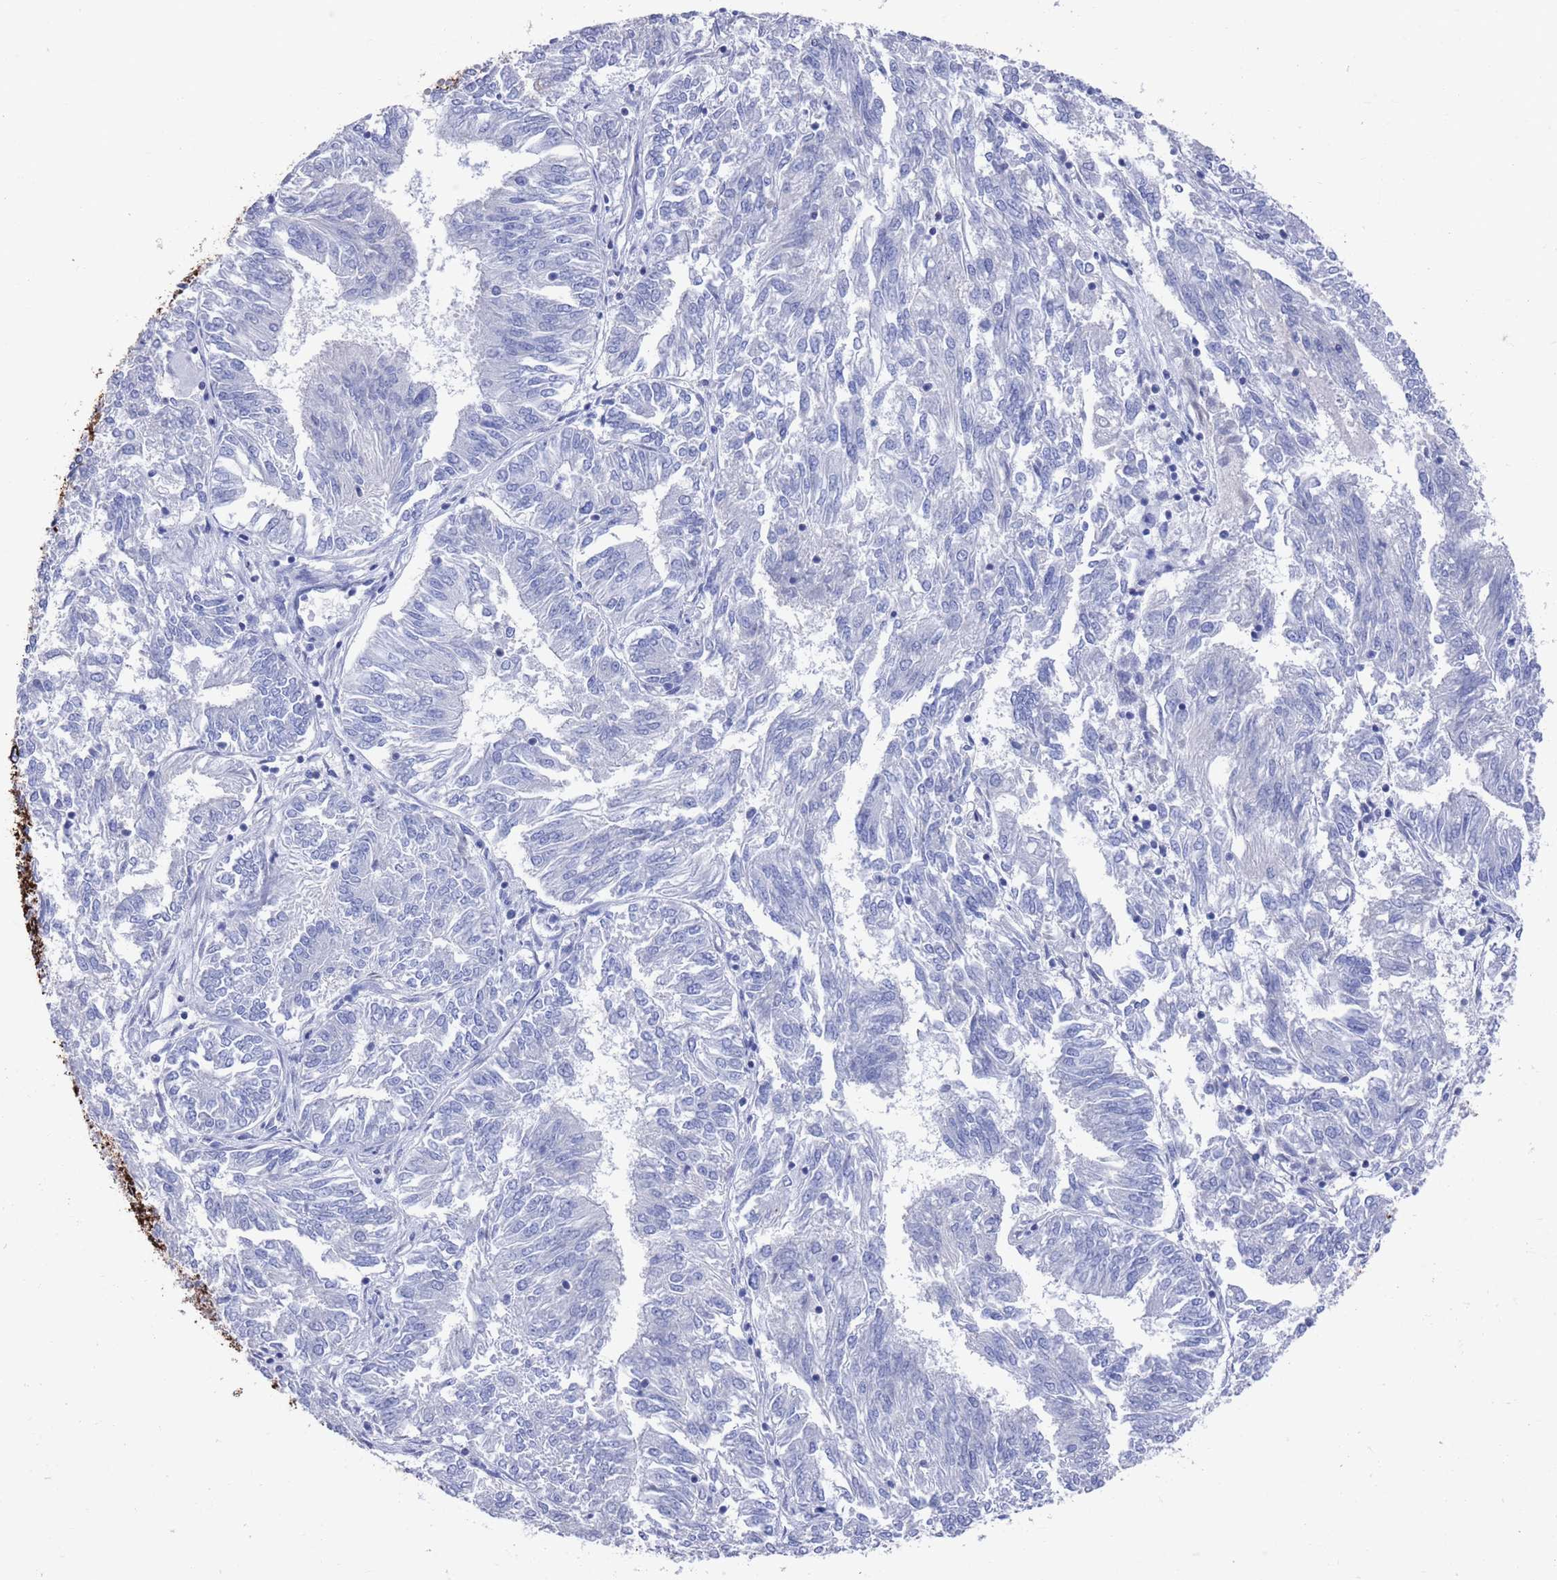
{"staining": {"intensity": "negative", "quantity": "none", "location": "none"}, "tissue": "endometrial cancer", "cell_type": "Tumor cells", "image_type": "cancer", "snomed": [{"axis": "morphology", "description": "Adenocarcinoma, NOS"}, {"axis": "topography", "description": "Endometrium"}], "caption": "Immunohistochemistry micrograph of human endometrial cancer (adenocarcinoma) stained for a protein (brown), which shows no staining in tumor cells.", "gene": "MTMR2", "patient": {"sex": "female", "age": 58}}